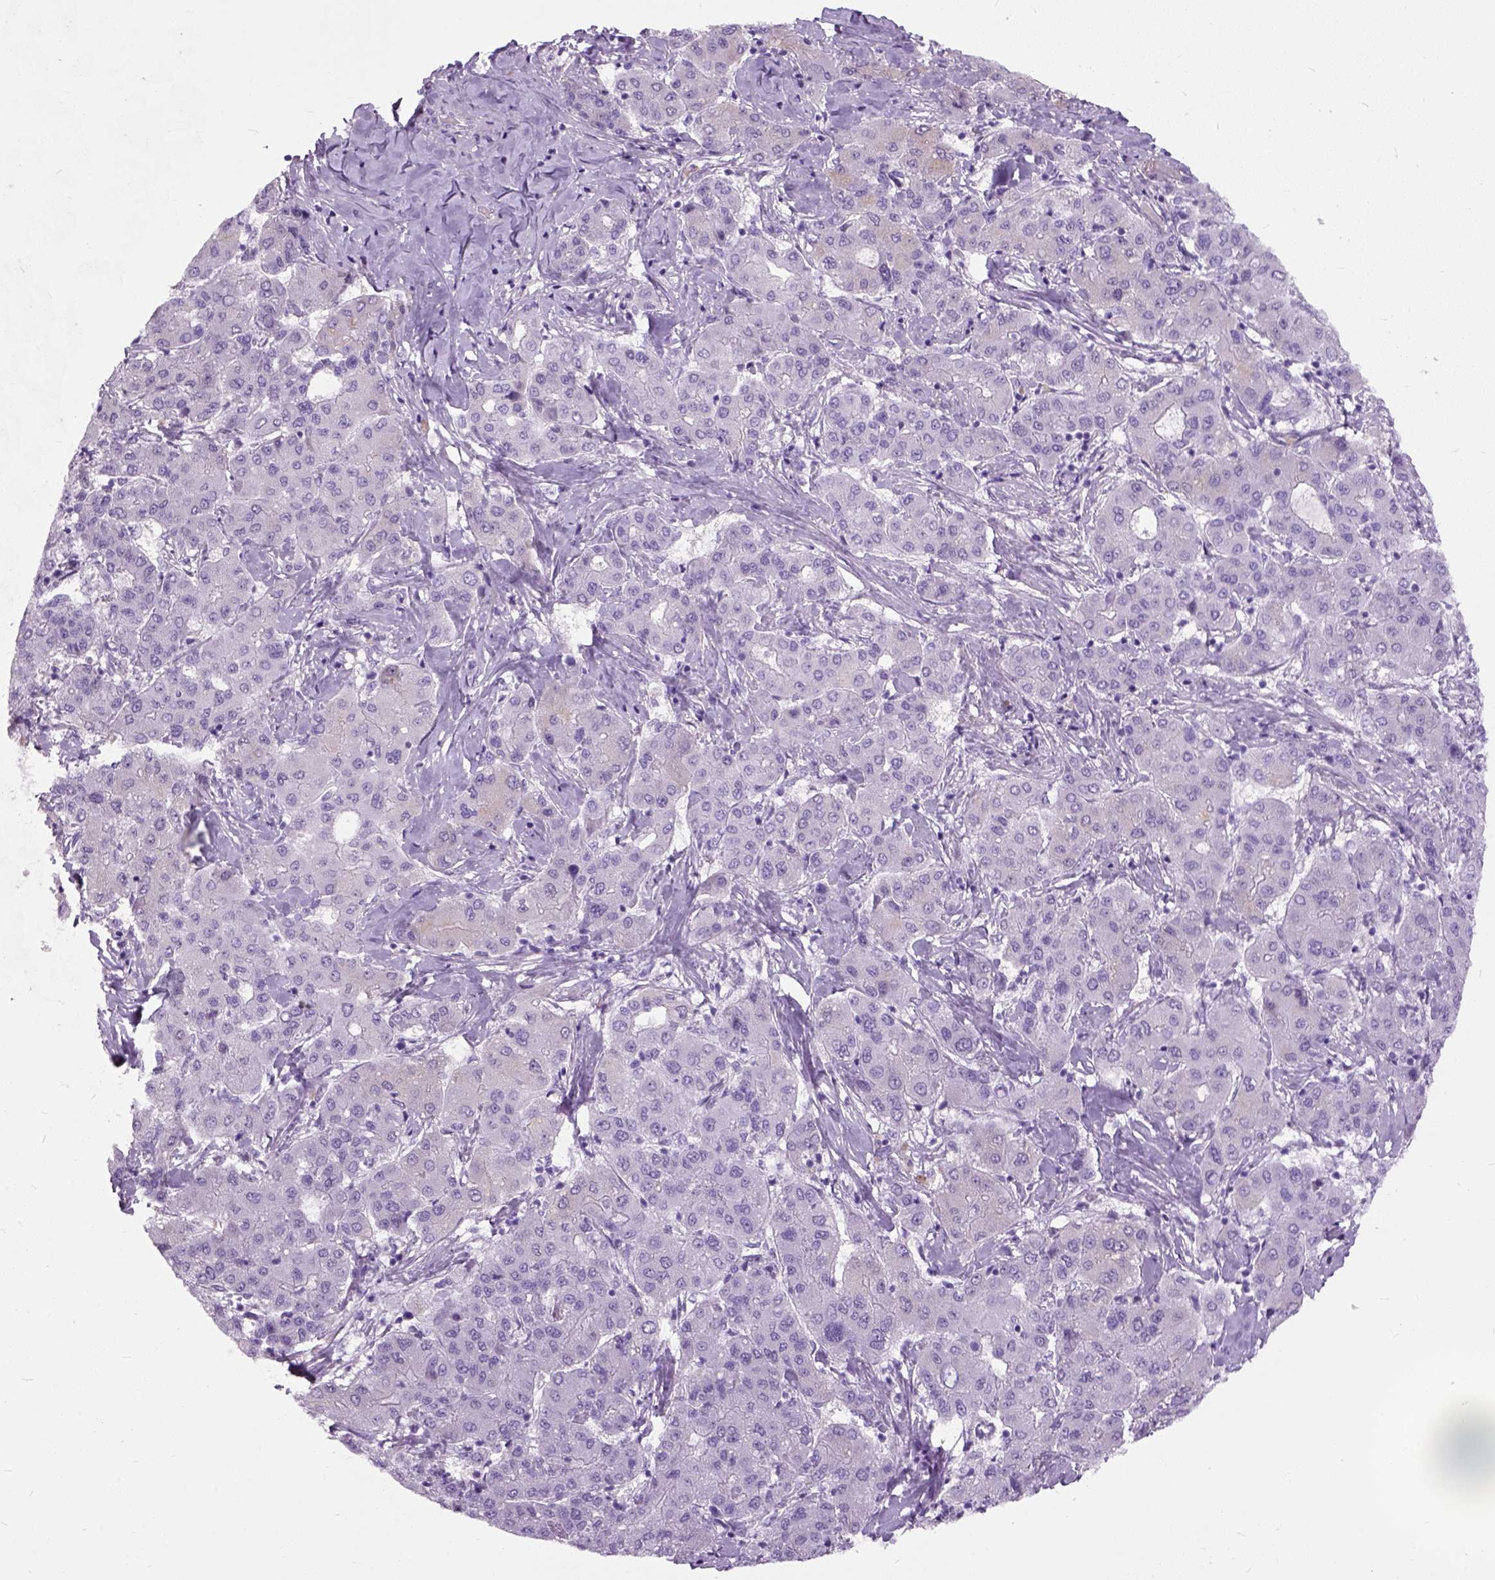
{"staining": {"intensity": "negative", "quantity": "none", "location": "none"}, "tissue": "liver cancer", "cell_type": "Tumor cells", "image_type": "cancer", "snomed": [{"axis": "morphology", "description": "Carcinoma, Hepatocellular, NOS"}, {"axis": "topography", "description": "Liver"}], "caption": "A histopathology image of human liver cancer is negative for staining in tumor cells. (DAB immunohistochemistry (IHC), high magnification).", "gene": "AXDND1", "patient": {"sex": "male", "age": 65}}